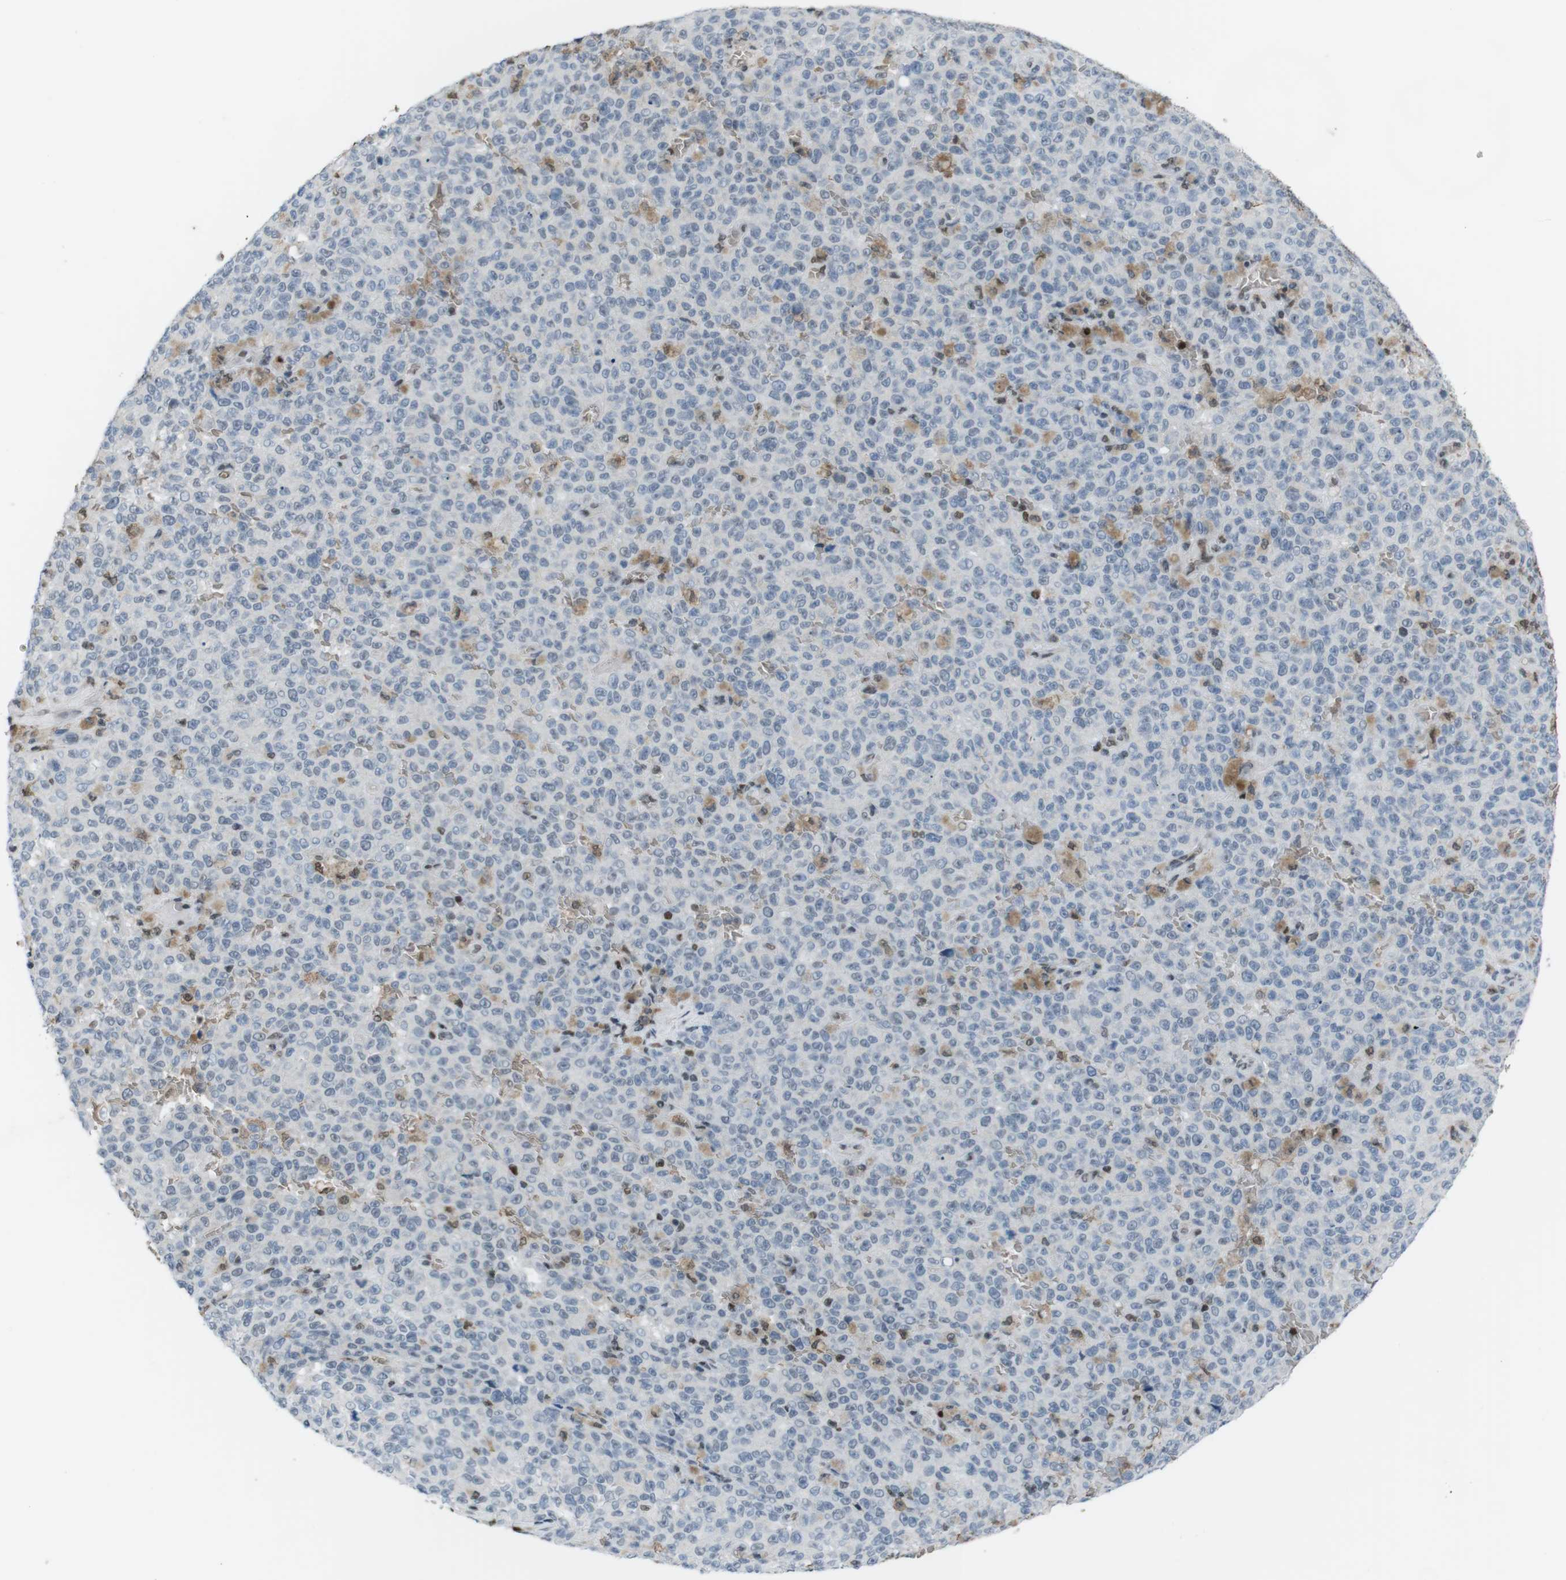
{"staining": {"intensity": "negative", "quantity": "none", "location": "none"}, "tissue": "melanoma", "cell_type": "Tumor cells", "image_type": "cancer", "snomed": [{"axis": "morphology", "description": "Malignant melanoma, NOS"}, {"axis": "topography", "description": "Skin"}], "caption": "Human melanoma stained for a protein using immunohistochemistry displays no expression in tumor cells.", "gene": "SUB1", "patient": {"sex": "female", "age": 82}}